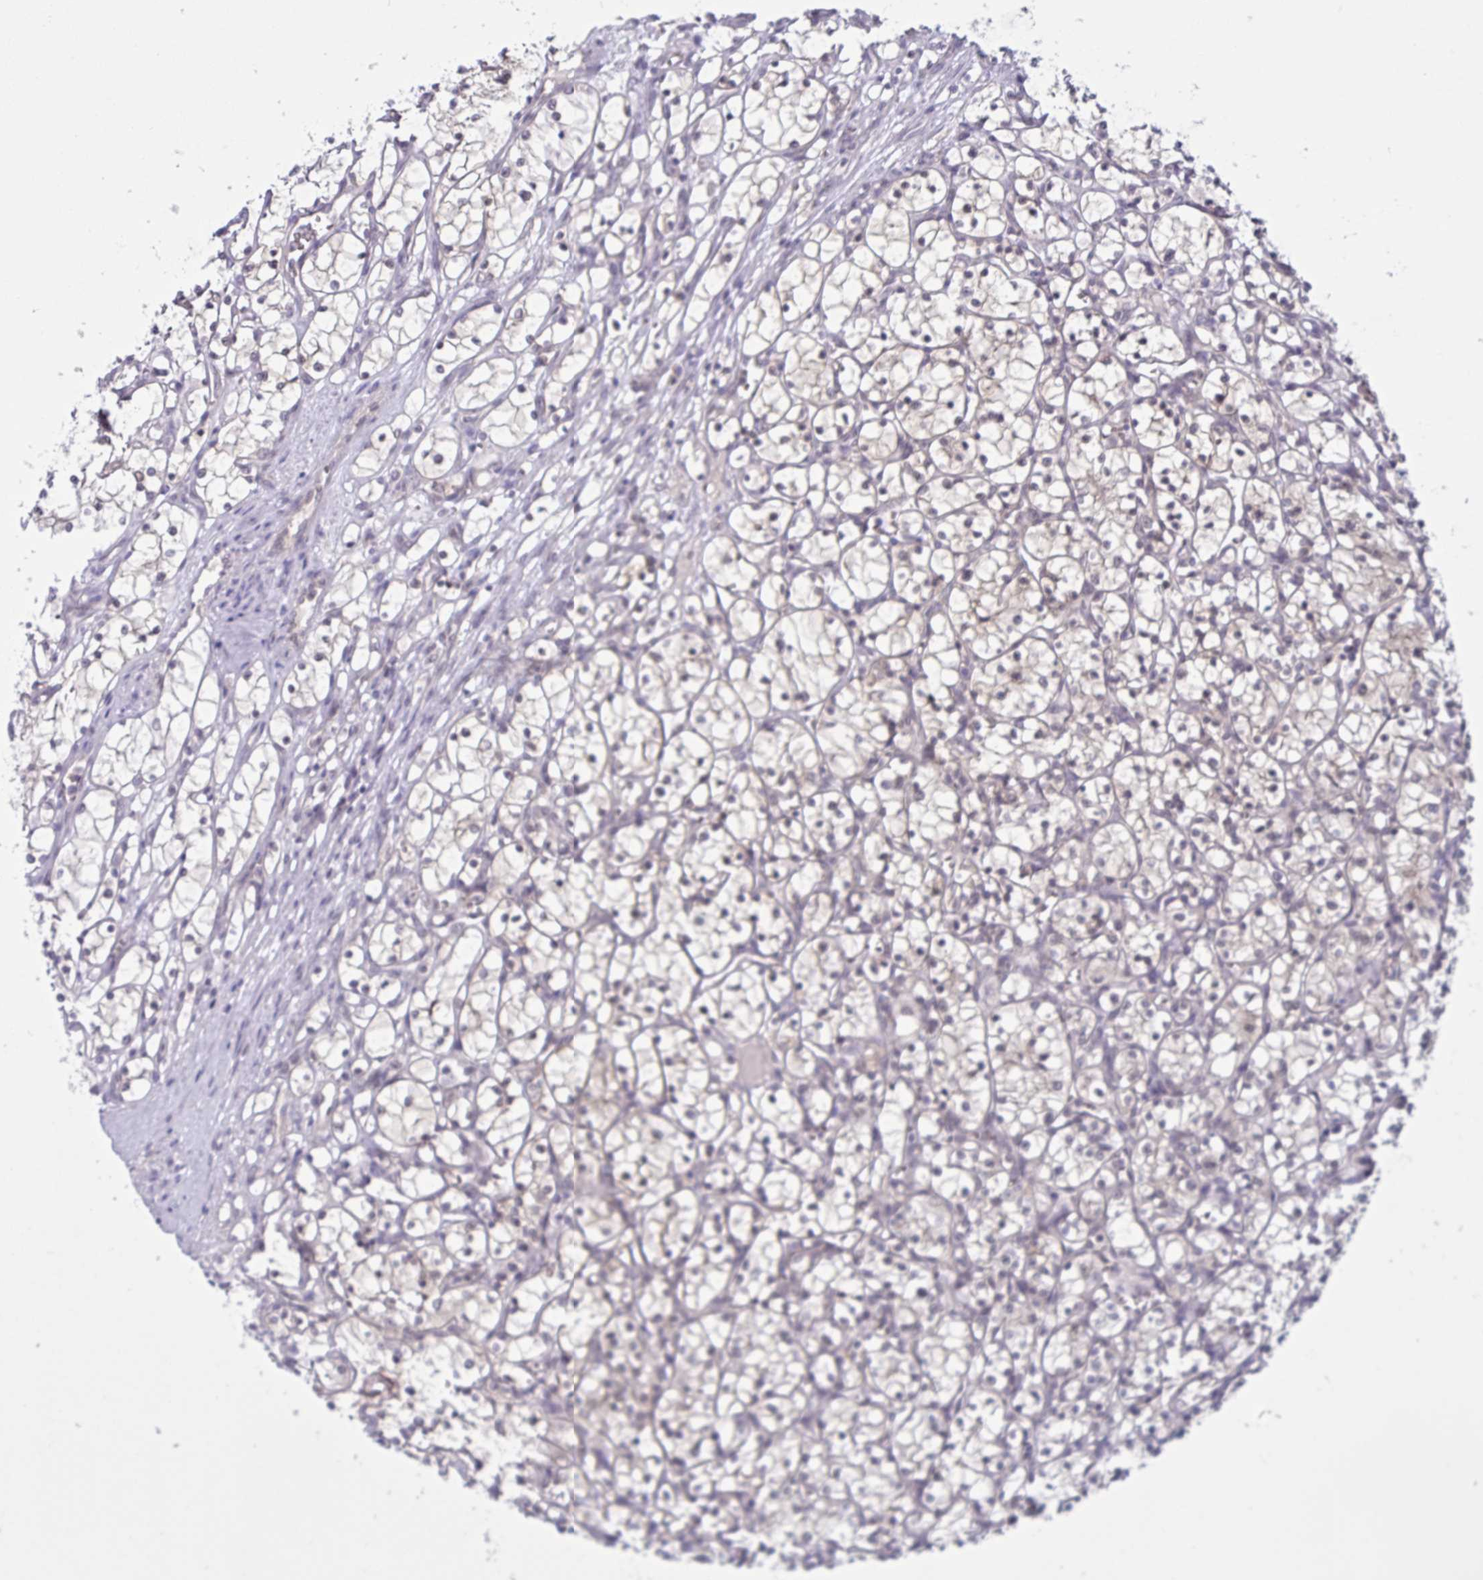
{"staining": {"intensity": "weak", "quantity": "<25%", "location": "cytoplasmic/membranous"}, "tissue": "renal cancer", "cell_type": "Tumor cells", "image_type": "cancer", "snomed": [{"axis": "morphology", "description": "Adenocarcinoma, NOS"}, {"axis": "topography", "description": "Kidney"}], "caption": "Immunohistochemistry (IHC) of human renal adenocarcinoma shows no positivity in tumor cells.", "gene": "TSN", "patient": {"sex": "female", "age": 69}}